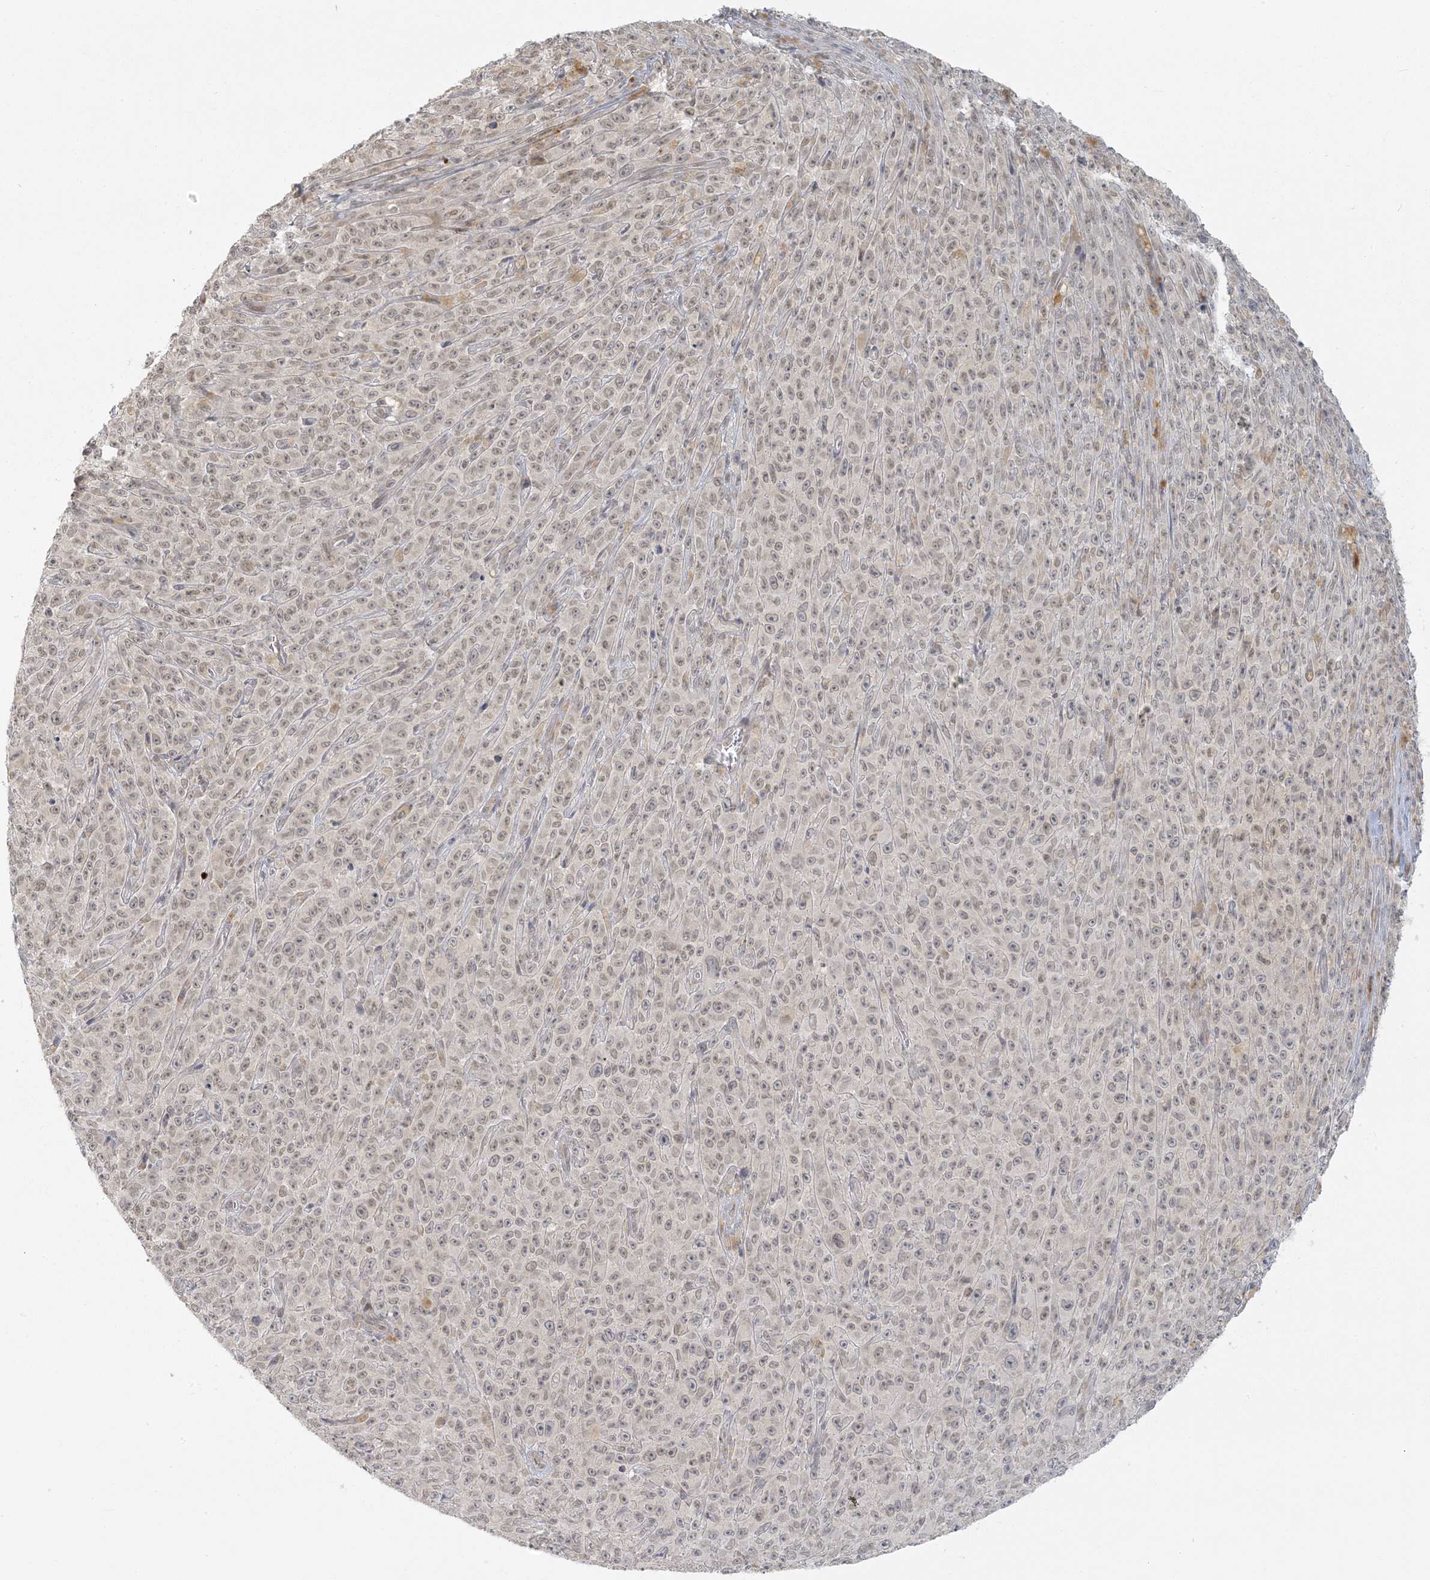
{"staining": {"intensity": "weak", "quantity": "25%-75%", "location": "nuclear"}, "tissue": "melanoma", "cell_type": "Tumor cells", "image_type": "cancer", "snomed": [{"axis": "morphology", "description": "Malignant melanoma, NOS"}, {"axis": "topography", "description": "Skin"}], "caption": "Protein staining shows weak nuclear expression in about 25%-75% of tumor cells in melanoma.", "gene": "LIPT1", "patient": {"sex": "female", "age": 82}}